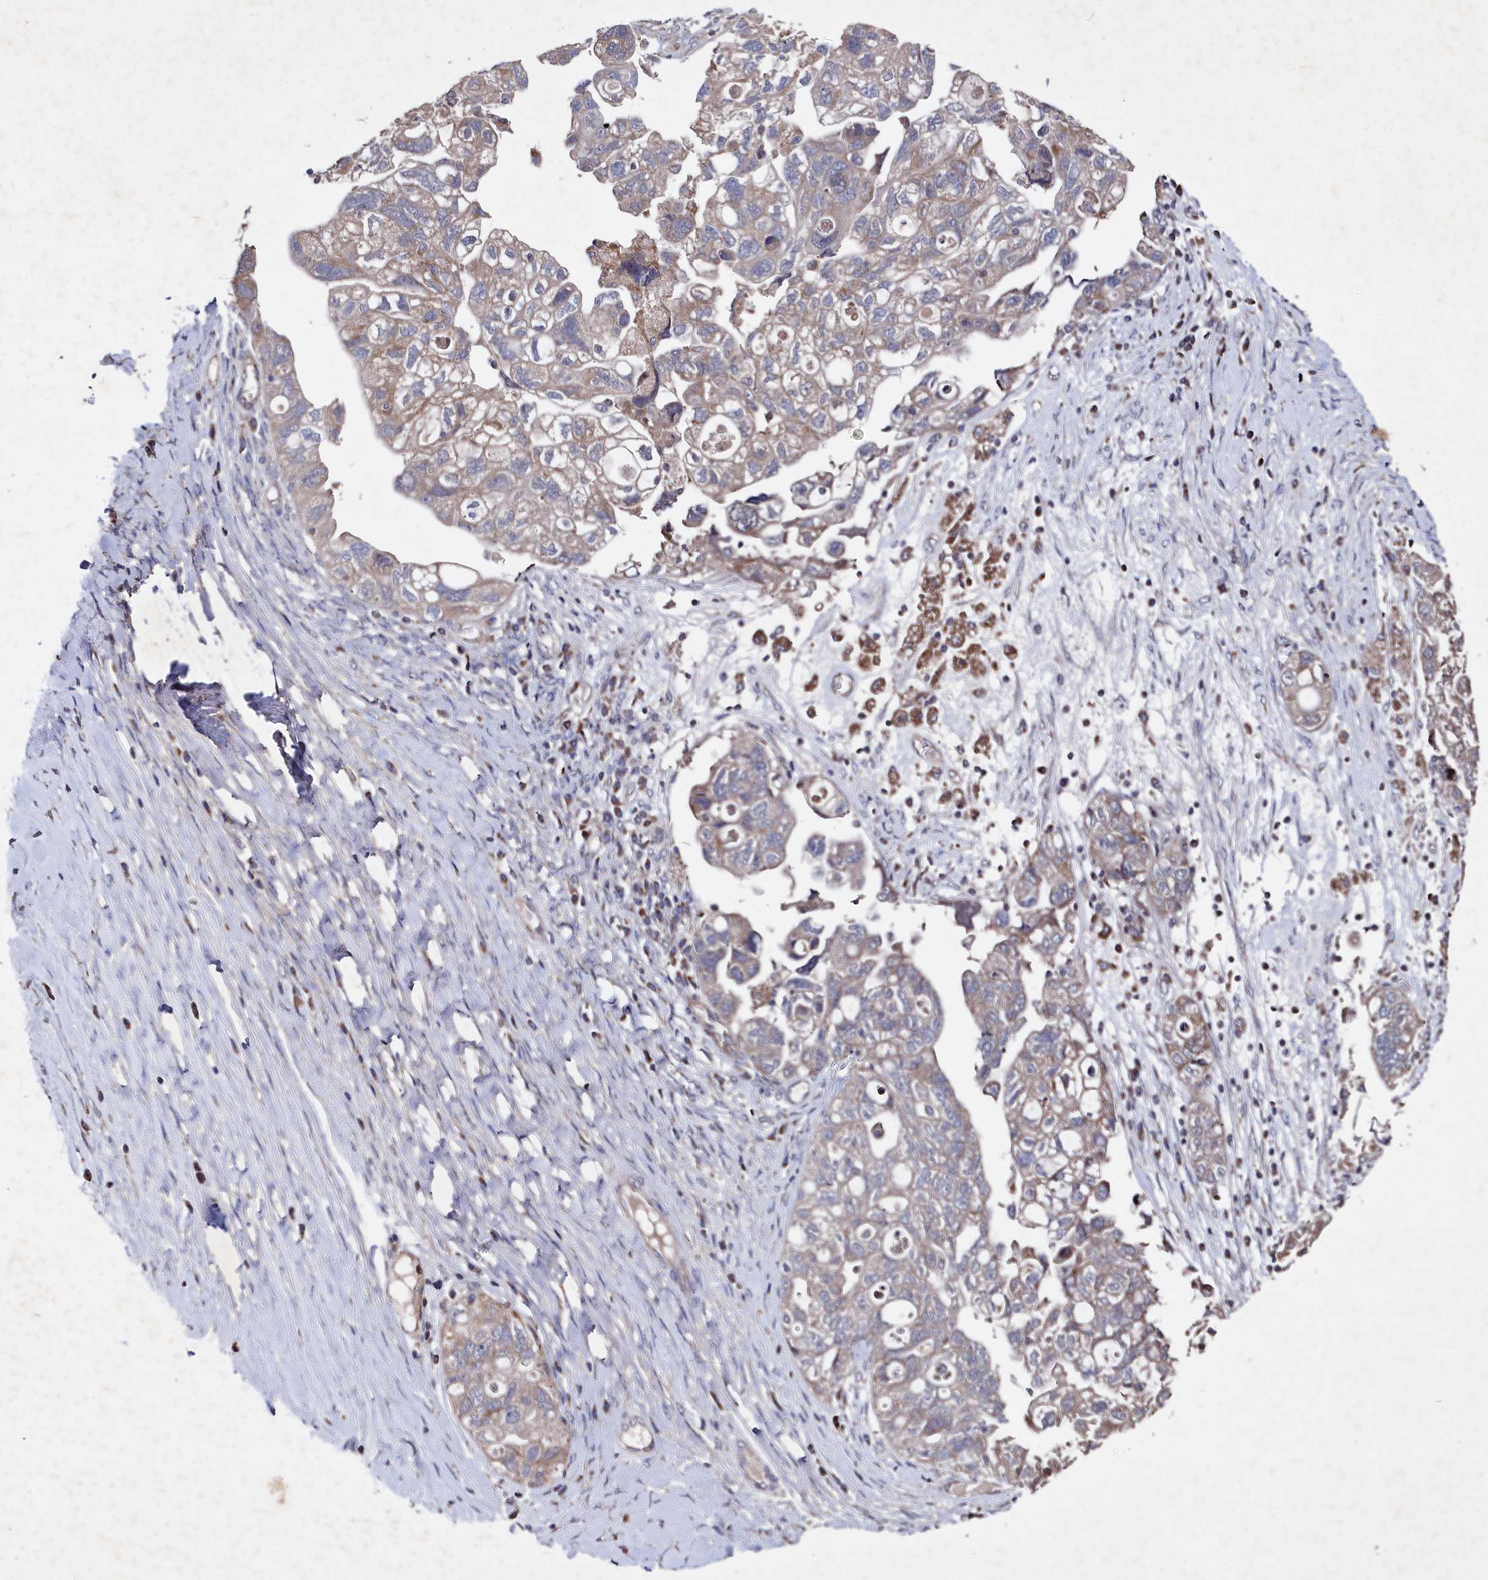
{"staining": {"intensity": "moderate", "quantity": "25%-75%", "location": "cytoplasmic/membranous"}, "tissue": "ovarian cancer", "cell_type": "Tumor cells", "image_type": "cancer", "snomed": [{"axis": "morphology", "description": "Carcinoma, NOS"}, {"axis": "morphology", "description": "Cystadenocarcinoma, serous, NOS"}, {"axis": "topography", "description": "Ovary"}], "caption": "DAB immunohistochemical staining of serous cystadenocarcinoma (ovarian) exhibits moderate cytoplasmic/membranous protein expression in about 25%-75% of tumor cells.", "gene": "SUPV3L1", "patient": {"sex": "female", "age": 69}}